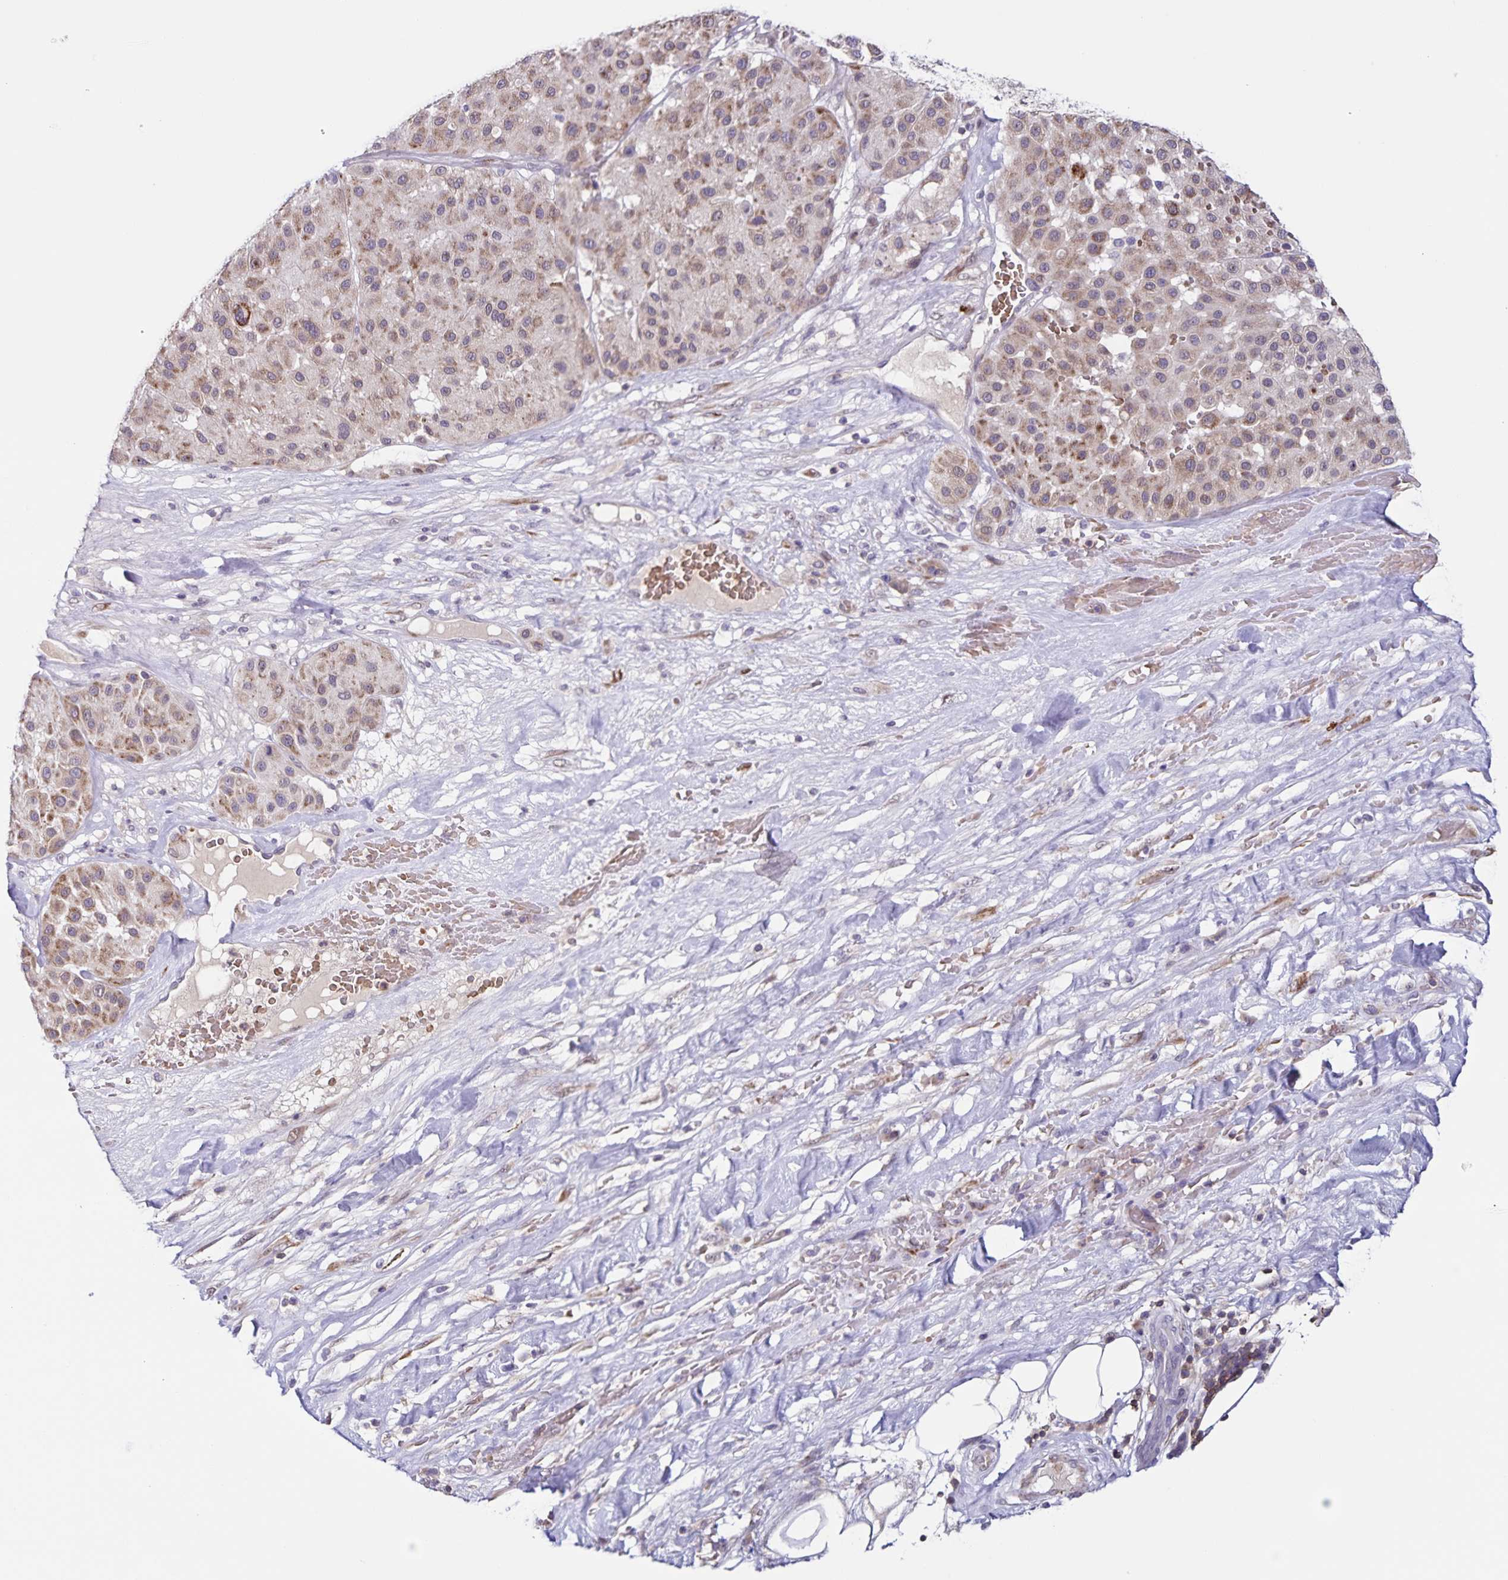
{"staining": {"intensity": "weak", "quantity": ">75%", "location": "cytoplasmic/membranous"}, "tissue": "melanoma", "cell_type": "Tumor cells", "image_type": "cancer", "snomed": [{"axis": "morphology", "description": "Malignant melanoma, Metastatic site"}, {"axis": "topography", "description": "Smooth muscle"}], "caption": "An immunohistochemistry histopathology image of tumor tissue is shown. Protein staining in brown shows weak cytoplasmic/membranous positivity in melanoma within tumor cells.", "gene": "STPG4", "patient": {"sex": "male", "age": 41}}